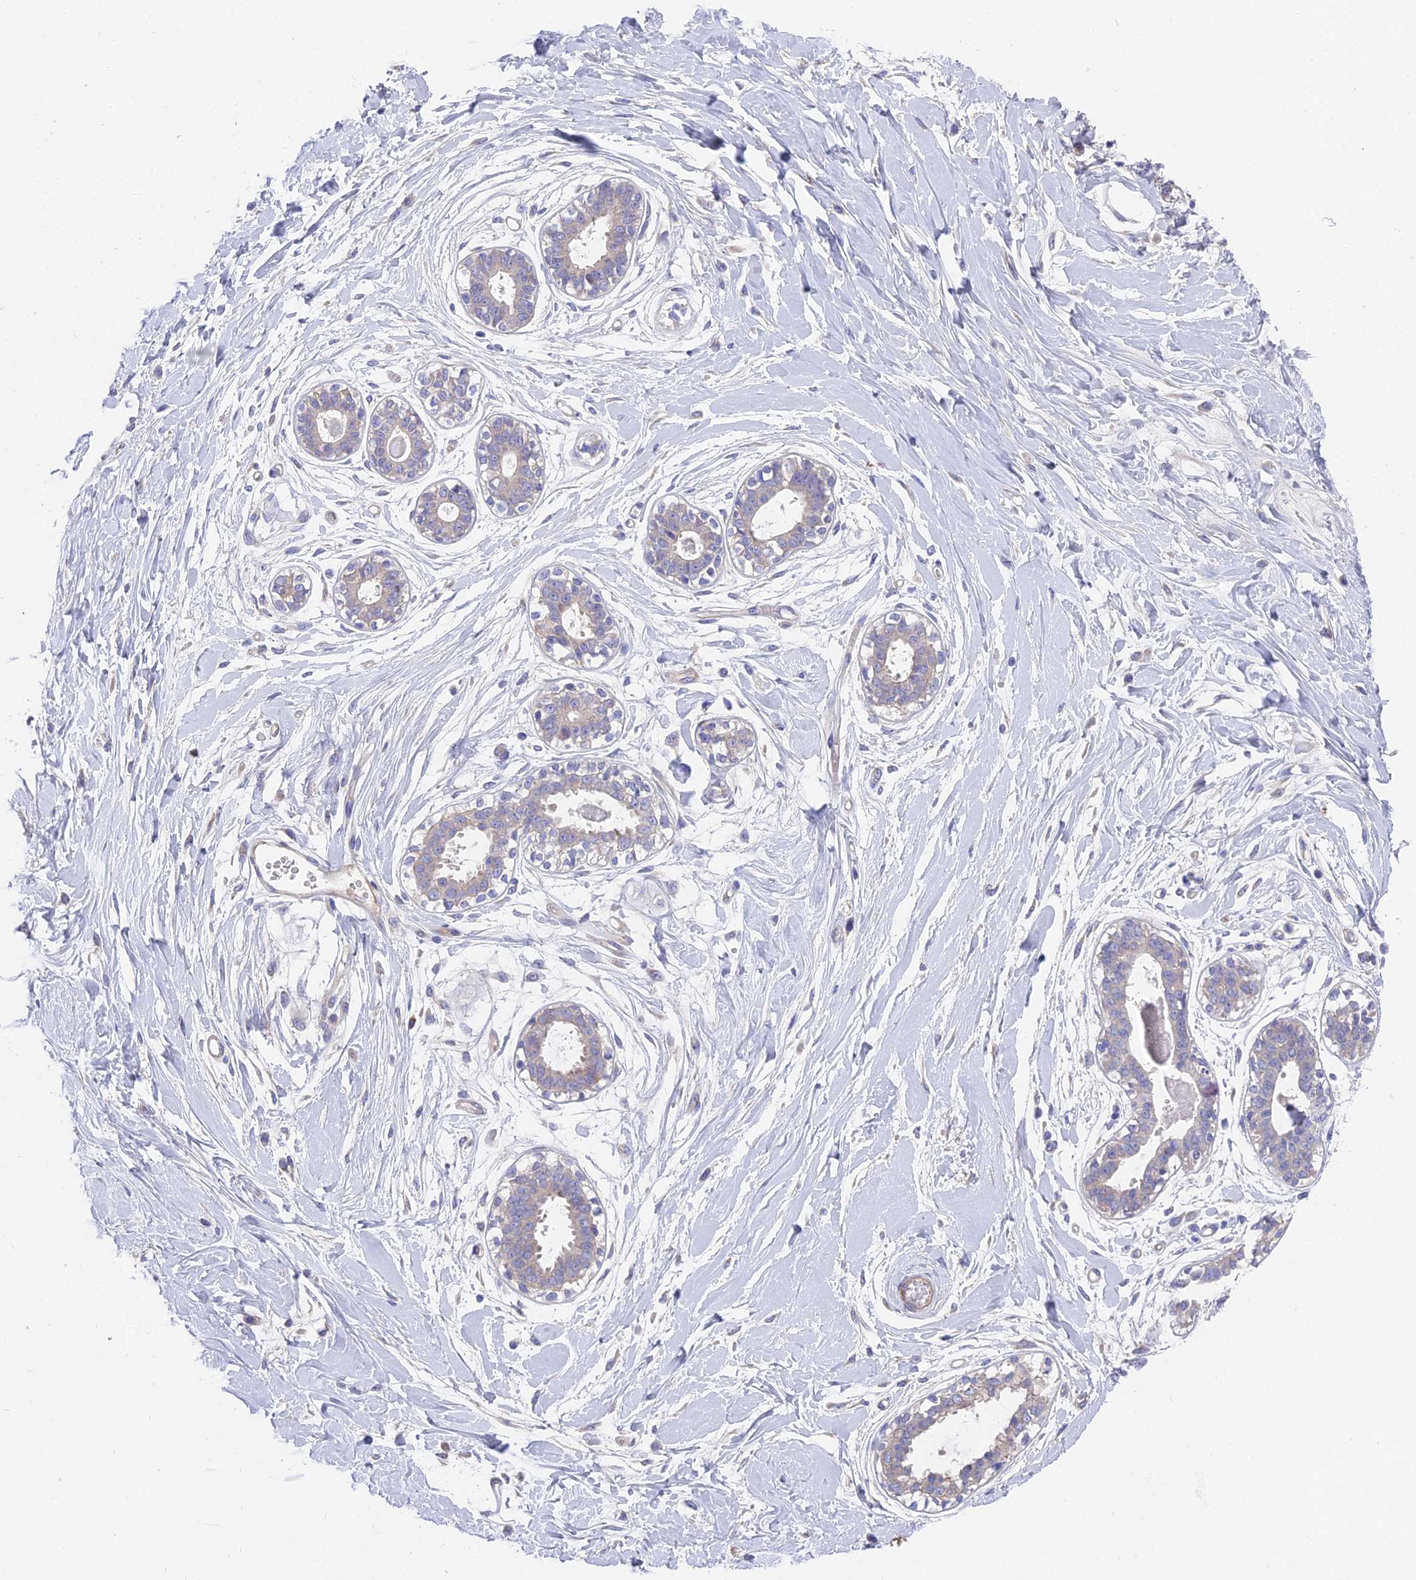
{"staining": {"intensity": "negative", "quantity": "none", "location": "none"}, "tissue": "breast", "cell_type": "Adipocytes", "image_type": "normal", "snomed": [{"axis": "morphology", "description": "Normal tissue, NOS"}, {"axis": "topography", "description": "Breast"}], "caption": "Protein analysis of benign breast exhibits no significant expression in adipocytes.", "gene": "FAM168B", "patient": {"sex": "female", "age": 45}}